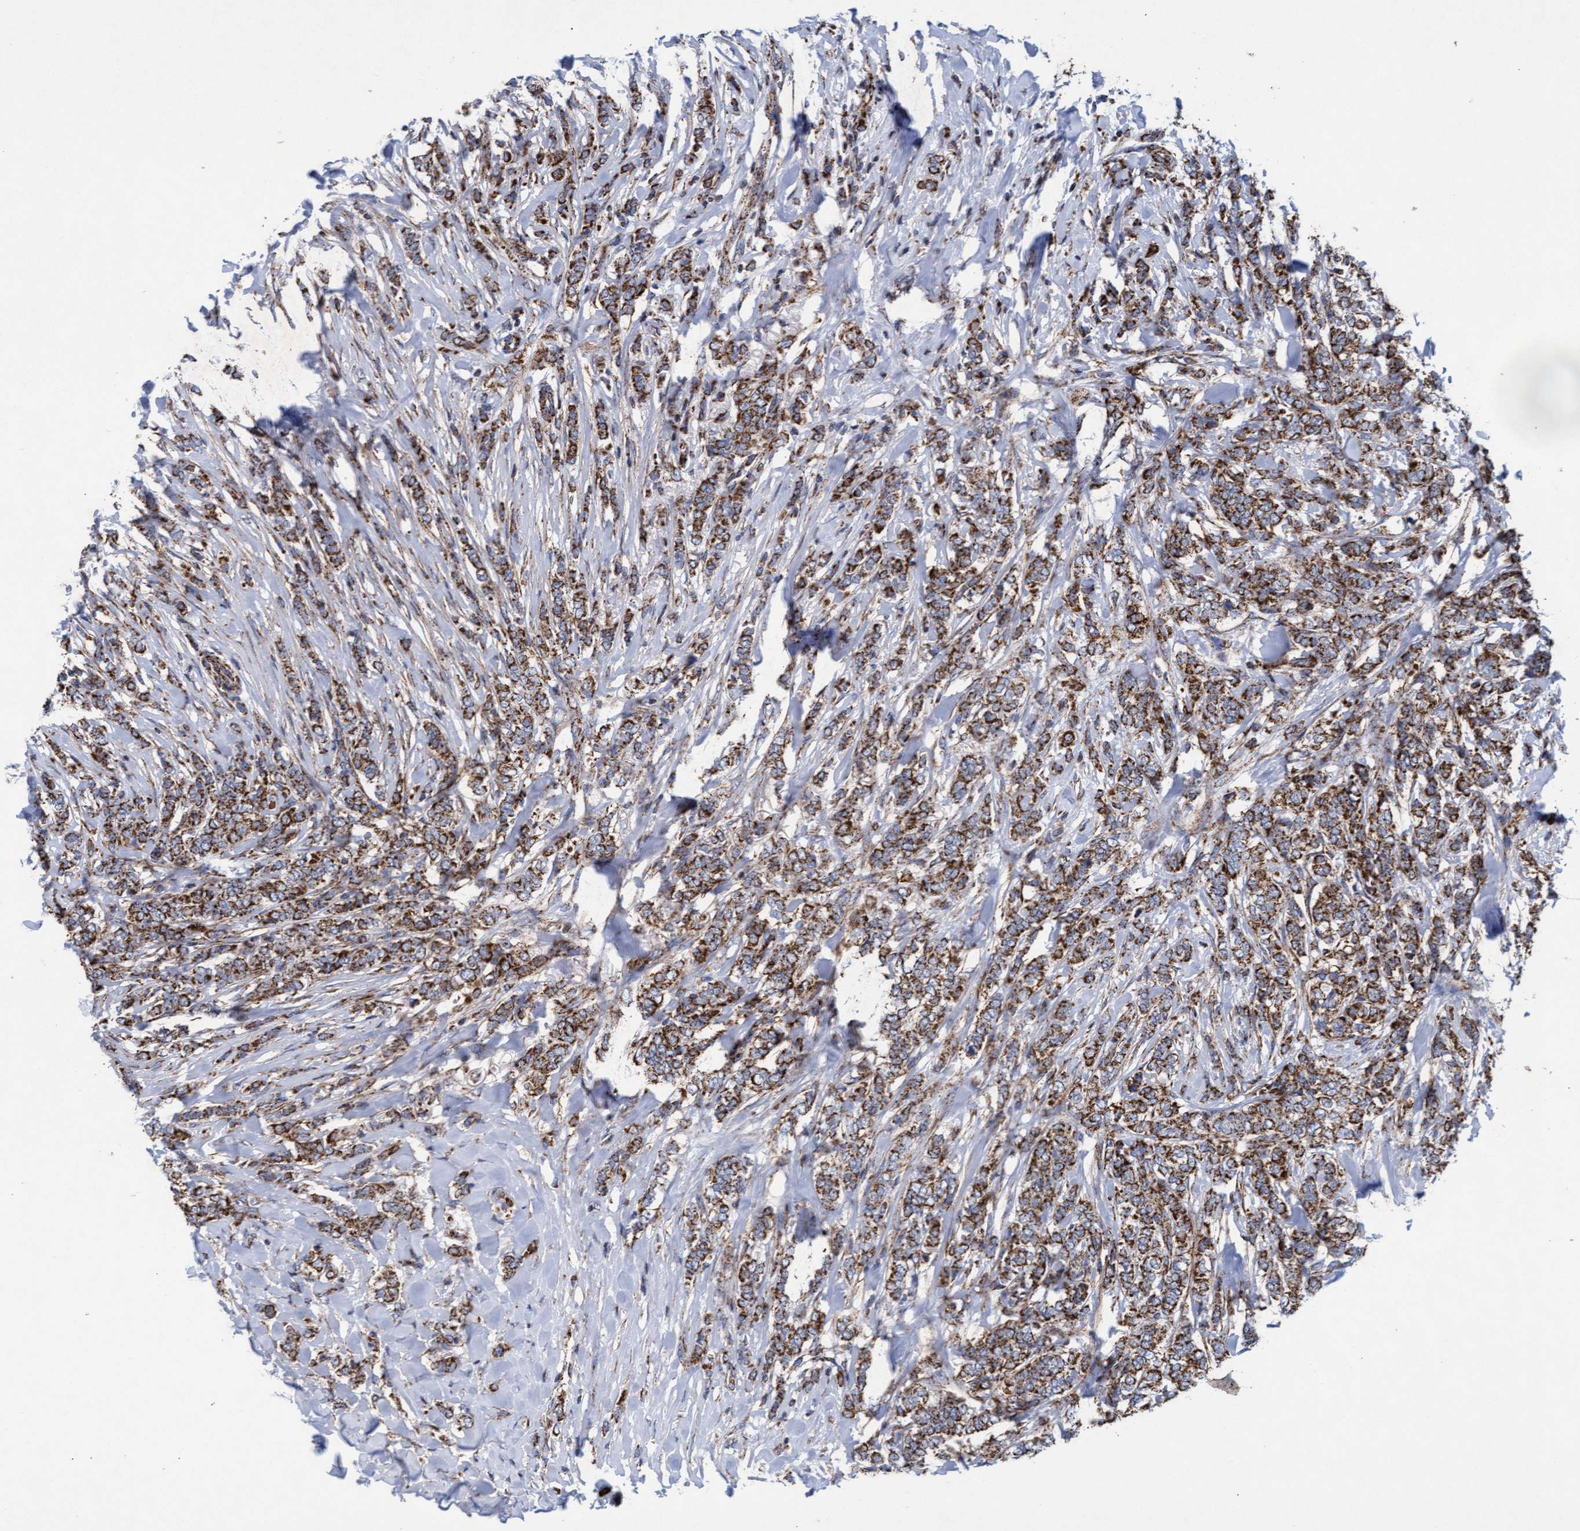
{"staining": {"intensity": "moderate", "quantity": ">75%", "location": "cytoplasmic/membranous"}, "tissue": "breast cancer", "cell_type": "Tumor cells", "image_type": "cancer", "snomed": [{"axis": "morphology", "description": "Lobular carcinoma"}, {"axis": "topography", "description": "Skin"}, {"axis": "topography", "description": "Breast"}], "caption": "The photomicrograph exhibits staining of breast lobular carcinoma, revealing moderate cytoplasmic/membranous protein positivity (brown color) within tumor cells.", "gene": "MRPL38", "patient": {"sex": "female", "age": 46}}